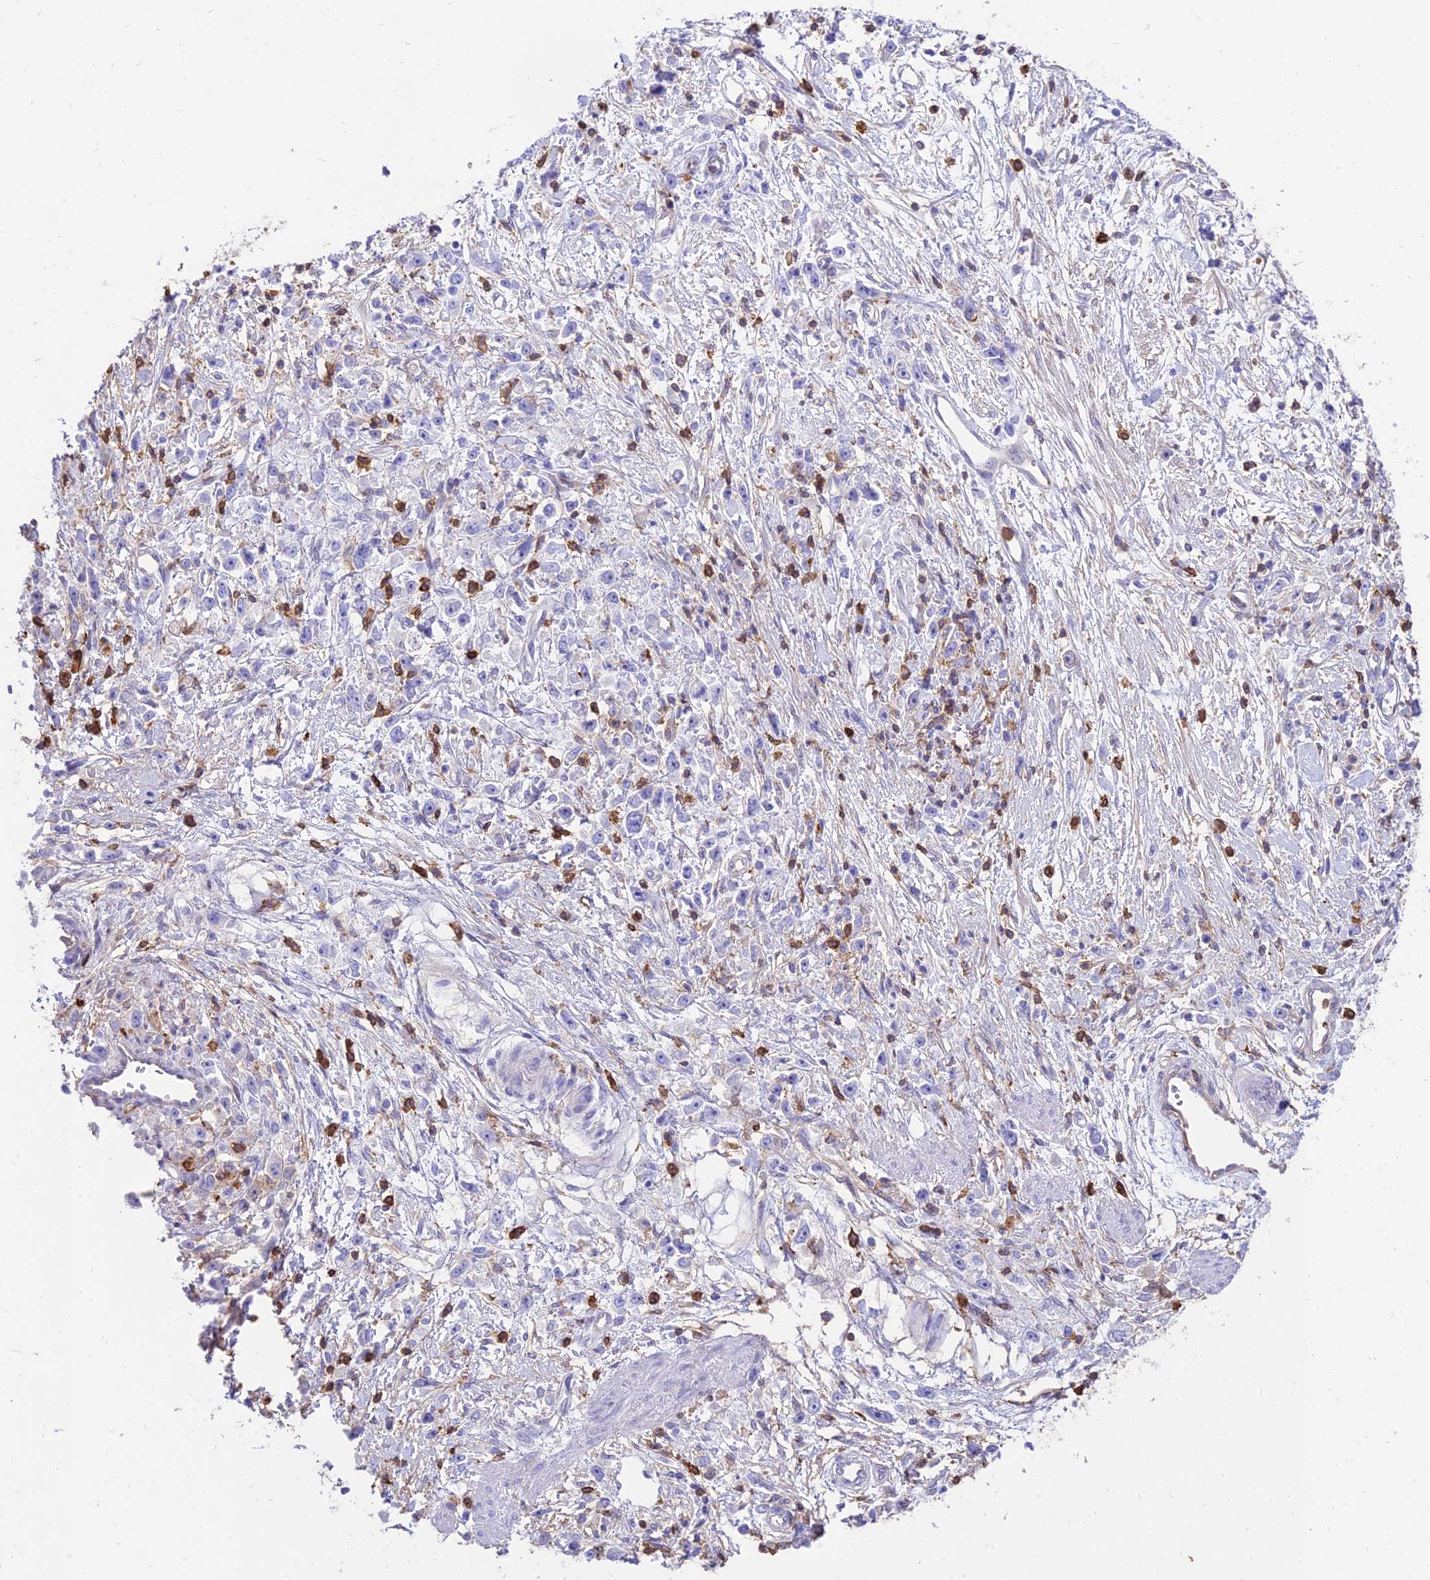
{"staining": {"intensity": "negative", "quantity": "none", "location": "none"}, "tissue": "stomach cancer", "cell_type": "Tumor cells", "image_type": "cancer", "snomed": [{"axis": "morphology", "description": "Adenocarcinoma, NOS"}, {"axis": "topography", "description": "Stomach"}], "caption": "Stomach cancer stained for a protein using immunohistochemistry reveals no staining tumor cells.", "gene": "SREK1IP1", "patient": {"sex": "female", "age": 59}}